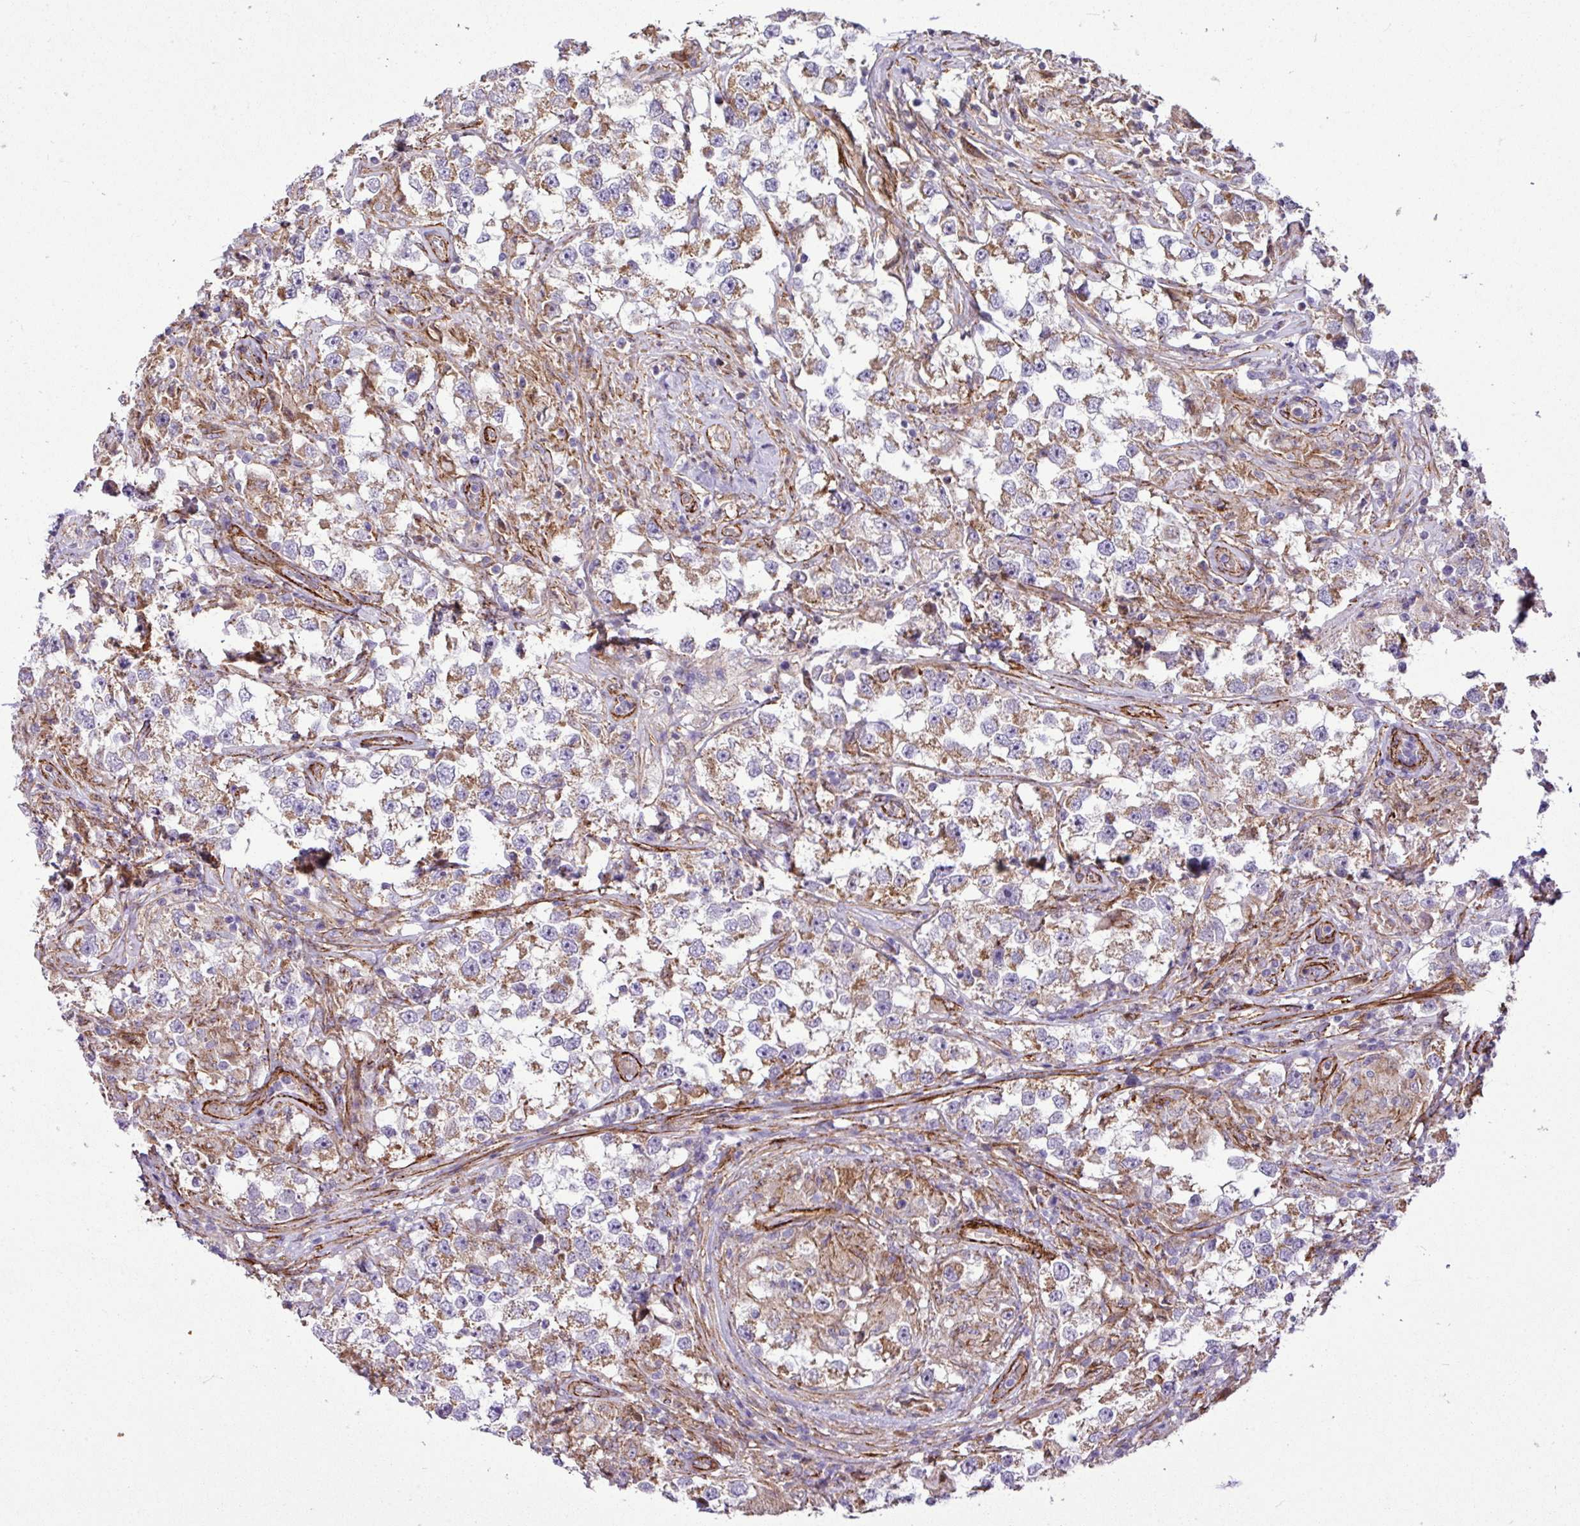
{"staining": {"intensity": "weak", "quantity": ">75%", "location": "cytoplasmic/membranous"}, "tissue": "testis cancer", "cell_type": "Tumor cells", "image_type": "cancer", "snomed": [{"axis": "morphology", "description": "Seminoma, NOS"}, {"axis": "topography", "description": "Testis"}], "caption": "Weak cytoplasmic/membranous expression is seen in about >75% of tumor cells in testis cancer. (DAB (3,3'-diaminobenzidine) IHC, brown staining for protein, blue staining for nuclei).", "gene": "FAM47E", "patient": {"sex": "male", "age": 46}}